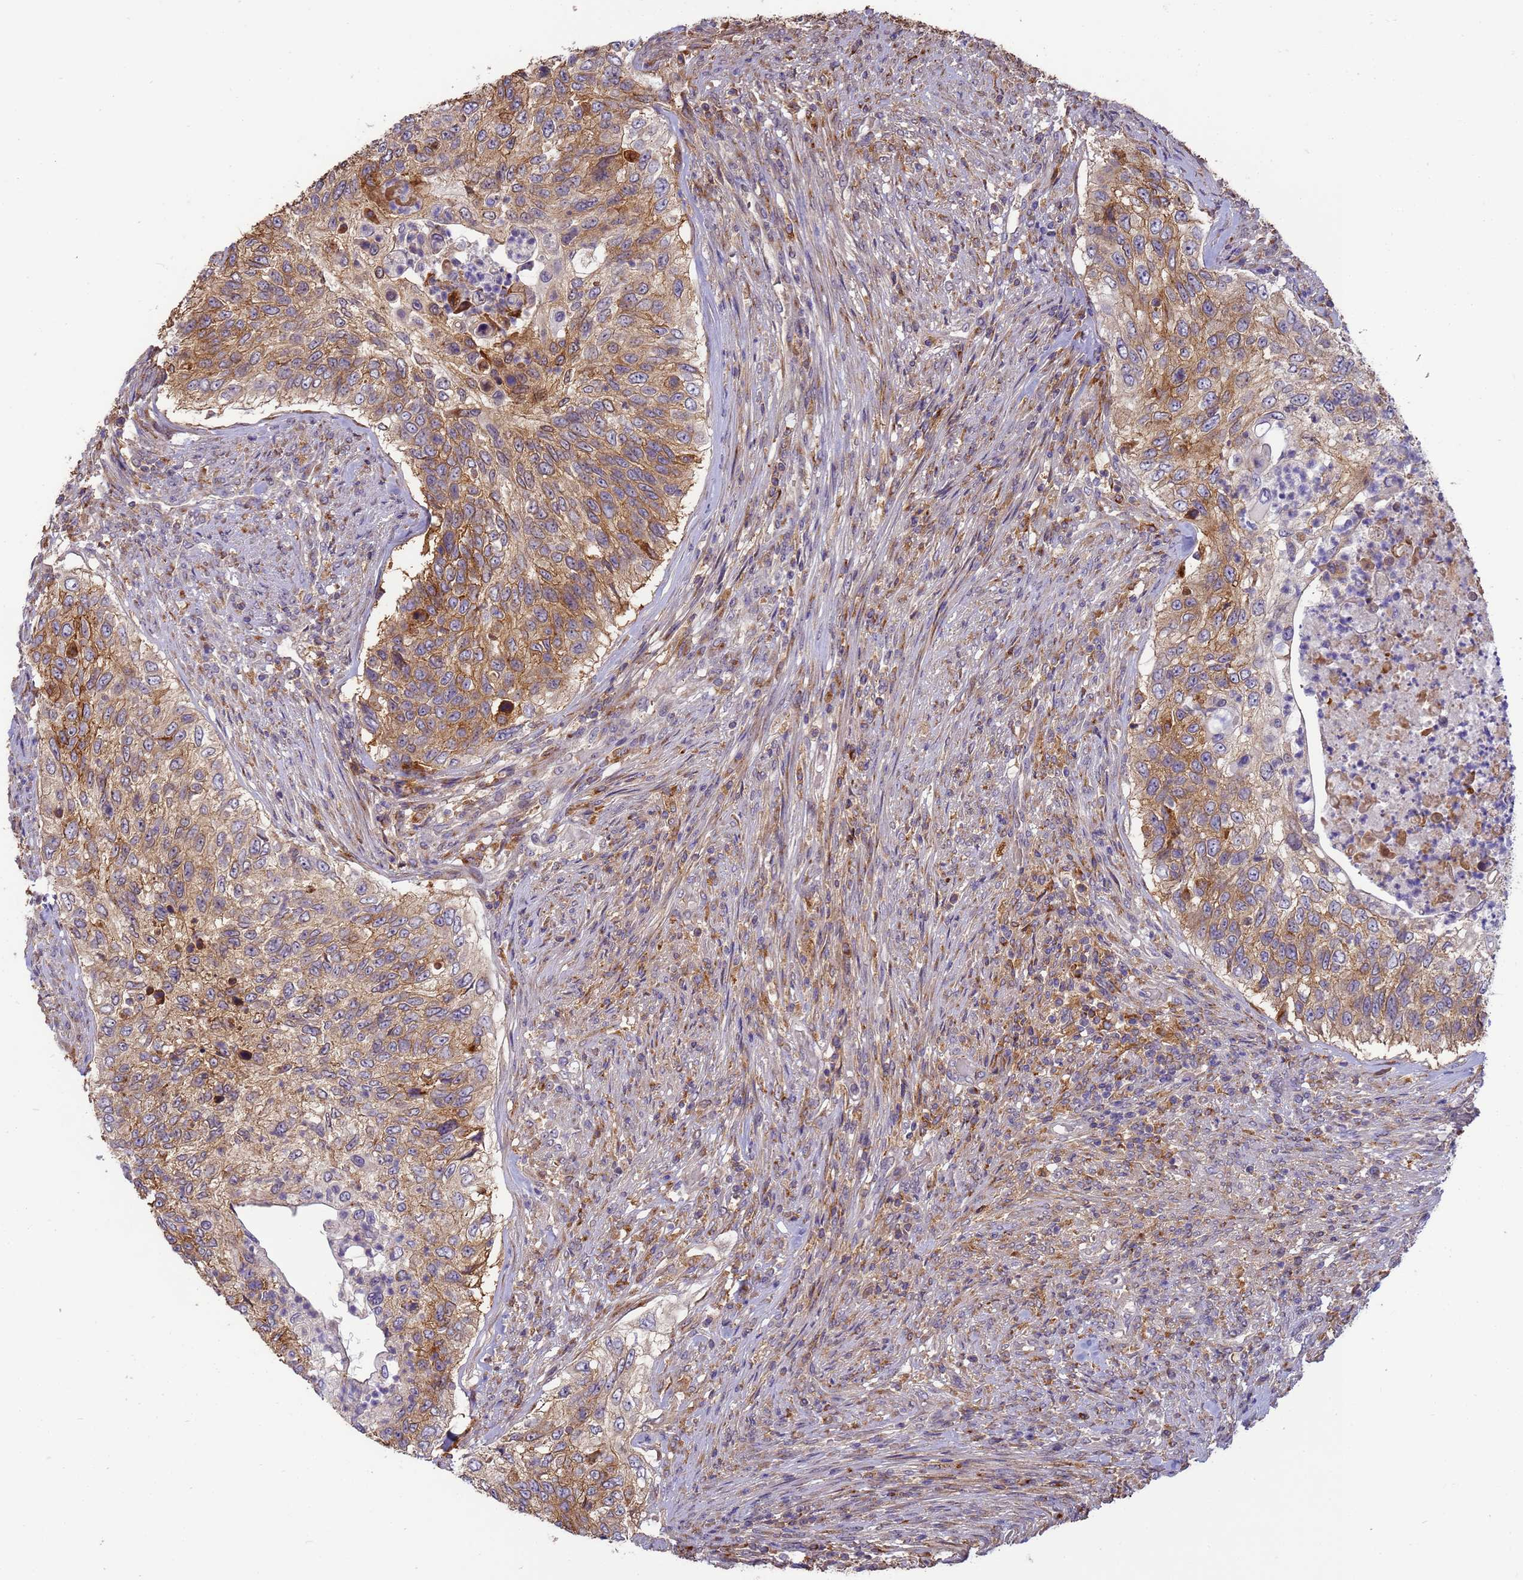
{"staining": {"intensity": "moderate", "quantity": ">75%", "location": "cytoplasmic/membranous"}, "tissue": "urothelial cancer", "cell_type": "Tumor cells", "image_type": "cancer", "snomed": [{"axis": "morphology", "description": "Urothelial carcinoma, High grade"}, {"axis": "topography", "description": "Urinary bladder"}], "caption": "An immunohistochemistry photomicrograph of tumor tissue is shown. Protein staining in brown labels moderate cytoplasmic/membranous positivity in urothelial cancer within tumor cells.", "gene": "M6PR", "patient": {"sex": "female", "age": 60}}